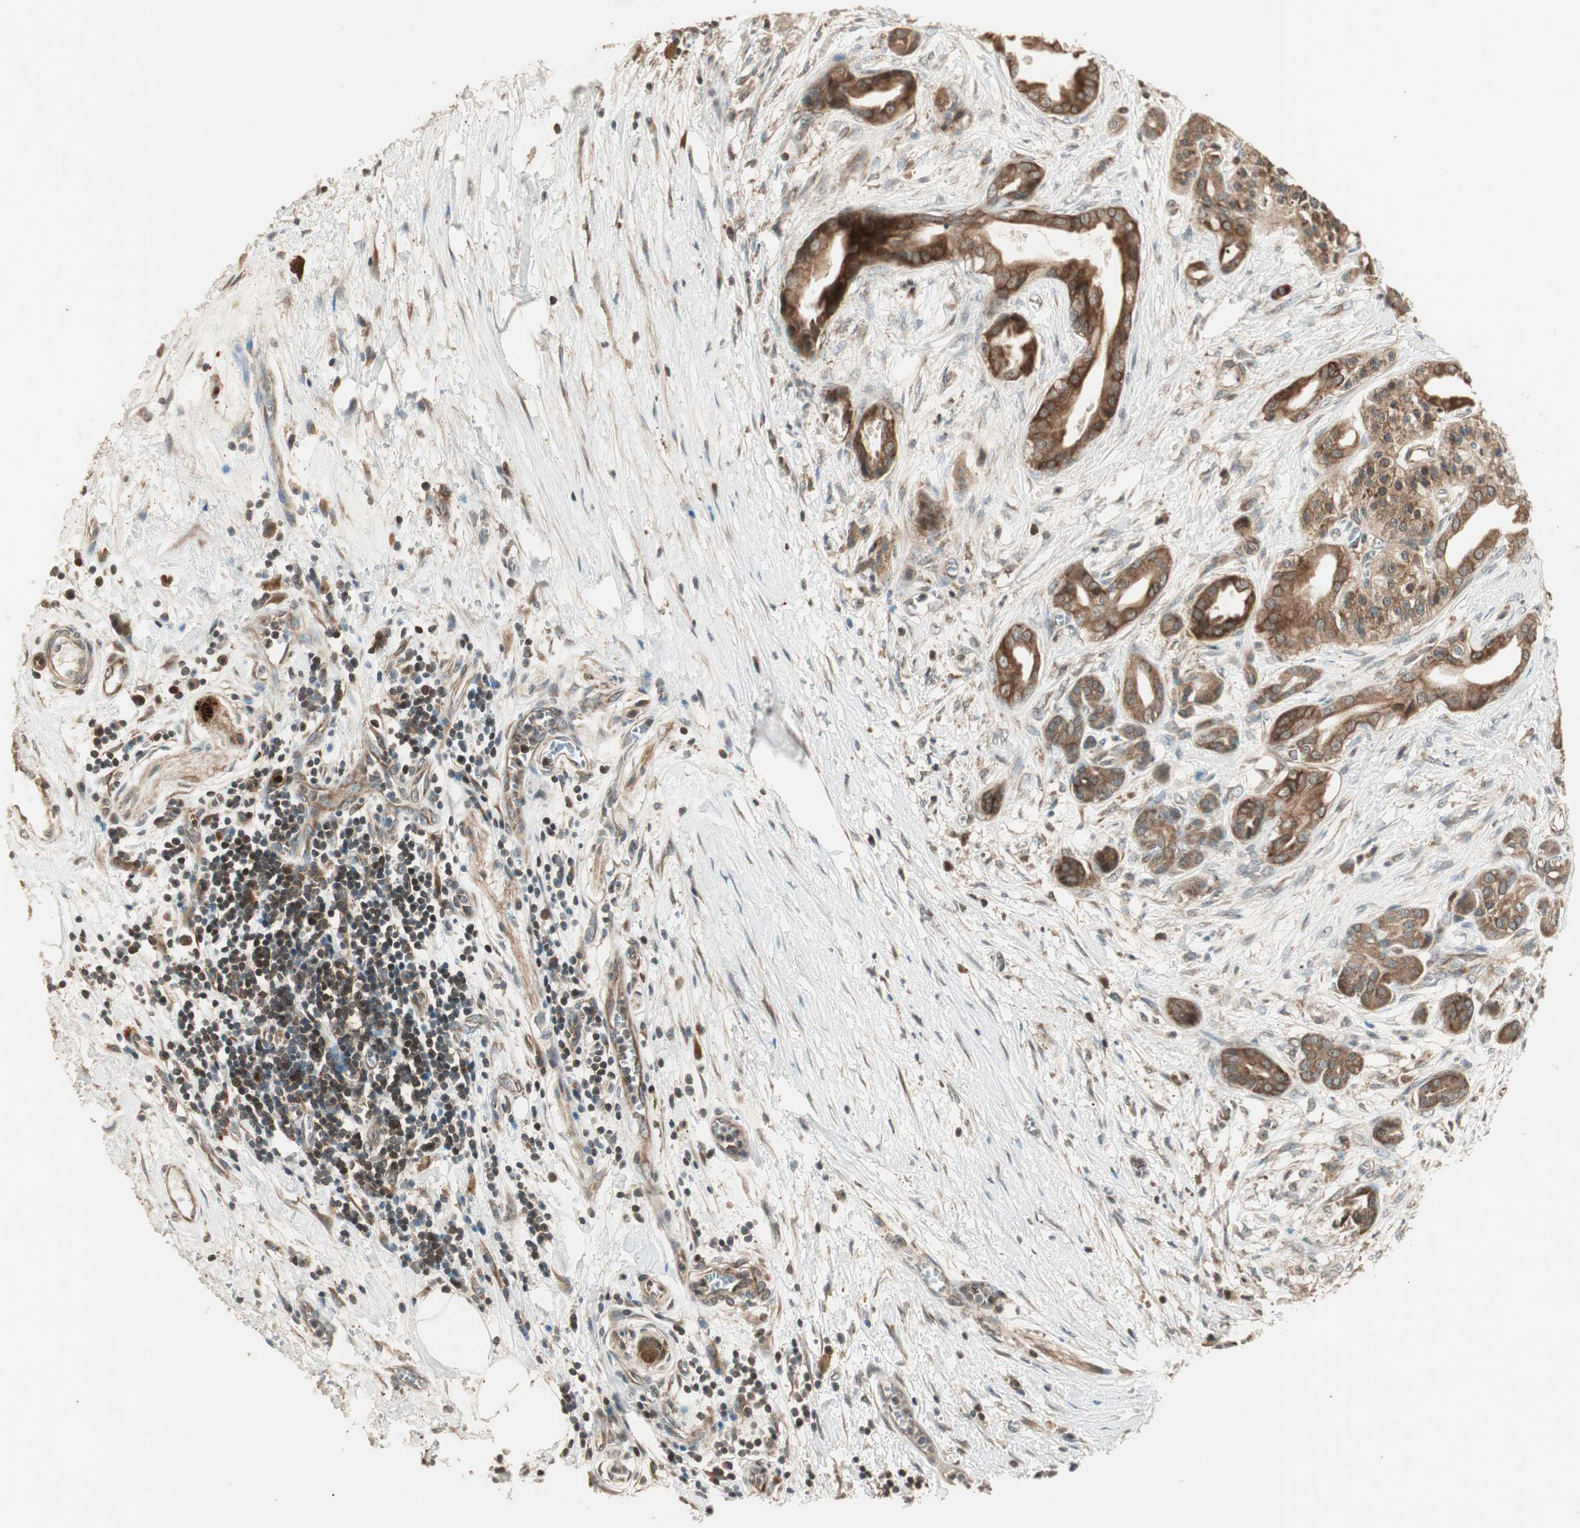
{"staining": {"intensity": "moderate", "quantity": ">75%", "location": "cytoplasmic/membranous,nuclear"}, "tissue": "pancreatic cancer", "cell_type": "Tumor cells", "image_type": "cancer", "snomed": [{"axis": "morphology", "description": "Adenocarcinoma, NOS"}, {"axis": "topography", "description": "Pancreas"}], "caption": "This micrograph reveals immunohistochemistry (IHC) staining of human adenocarcinoma (pancreatic), with medium moderate cytoplasmic/membranous and nuclear expression in approximately >75% of tumor cells.", "gene": "CNOT4", "patient": {"sex": "male", "age": 59}}